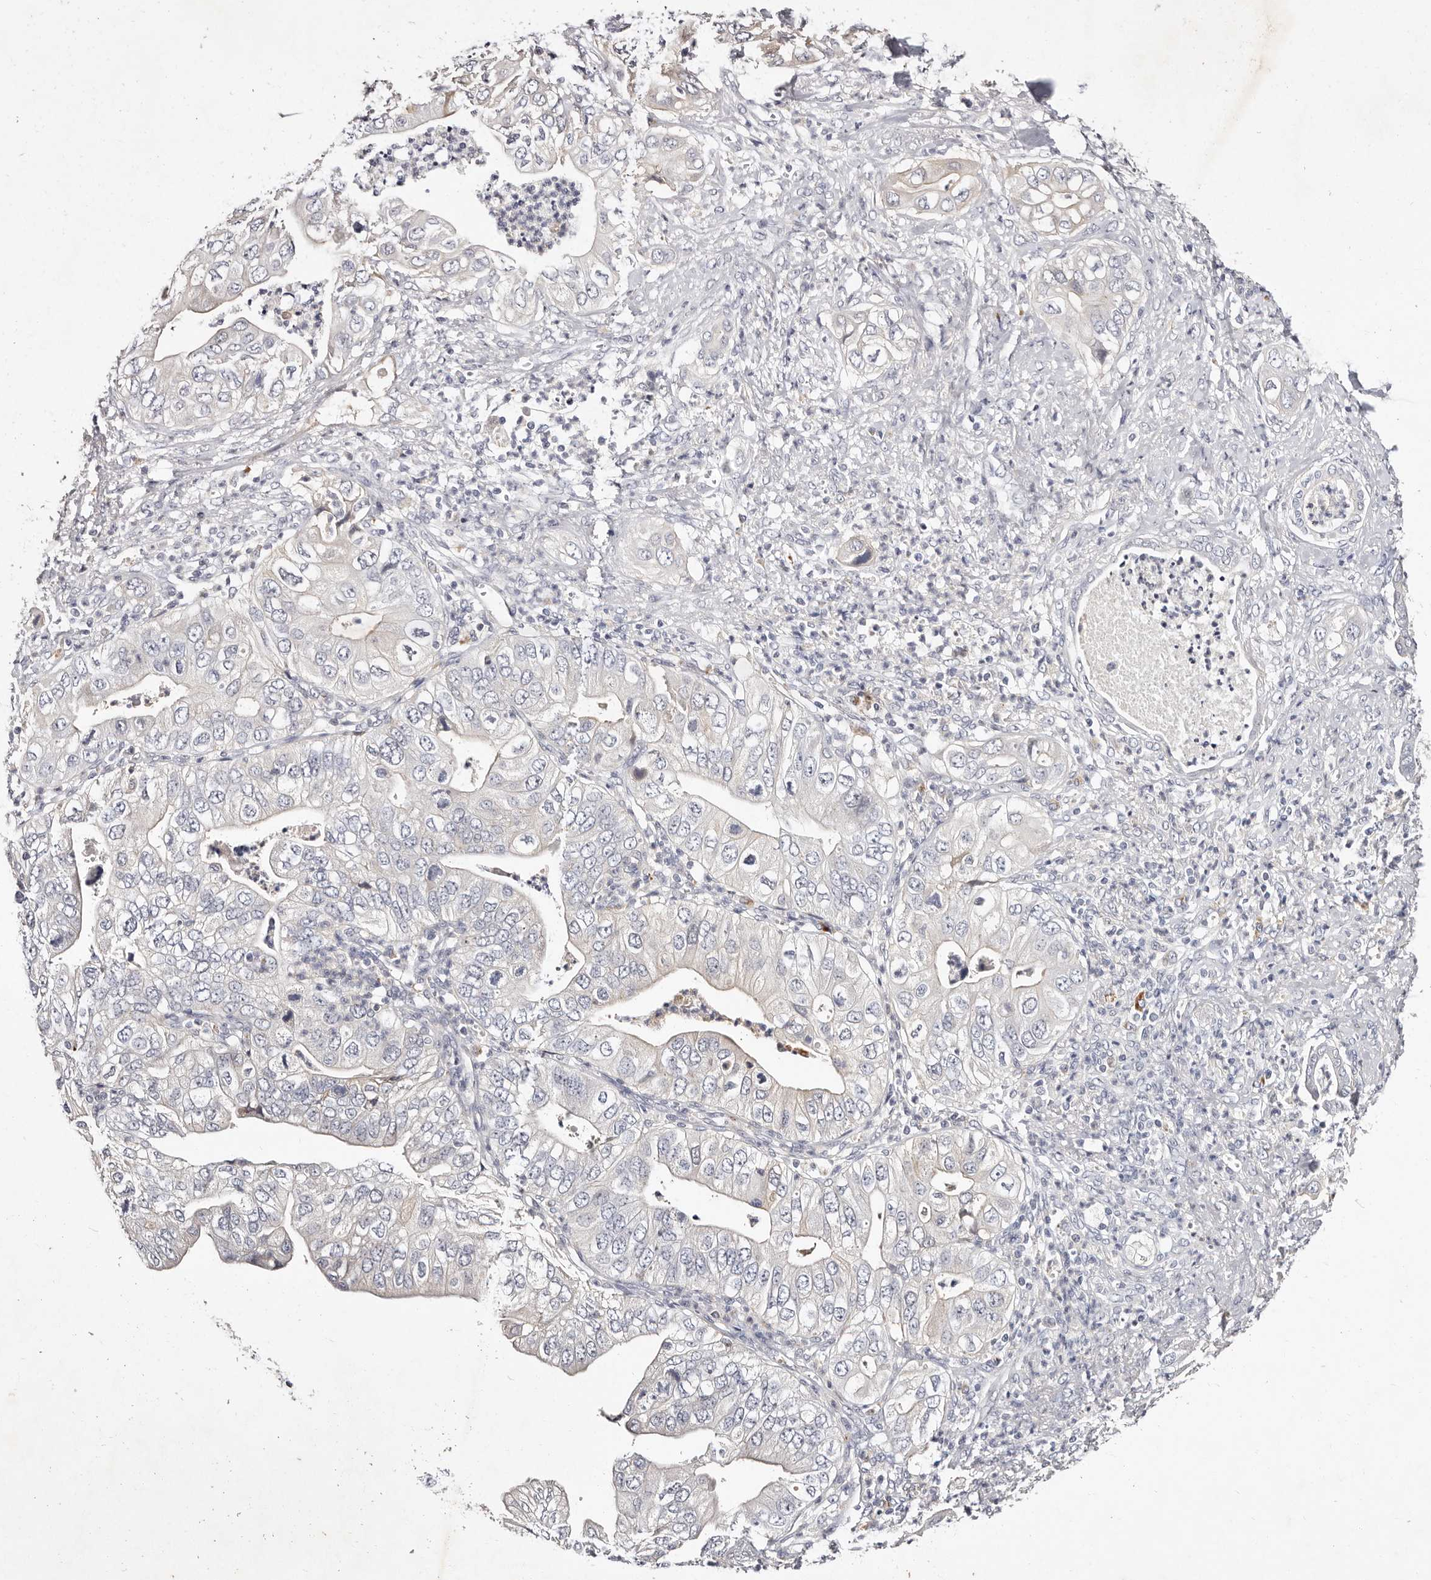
{"staining": {"intensity": "negative", "quantity": "none", "location": "none"}, "tissue": "pancreatic cancer", "cell_type": "Tumor cells", "image_type": "cancer", "snomed": [{"axis": "morphology", "description": "Adenocarcinoma, NOS"}, {"axis": "topography", "description": "Pancreas"}], "caption": "Tumor cells are negative for protein expression in human adenocarcinoma (pancreatic). (DAB immunohistochemistry (IHC) with hematoxylin counter stain).", "gene": "MRPS33", "patient": {"sex": "female", "age": 78}}